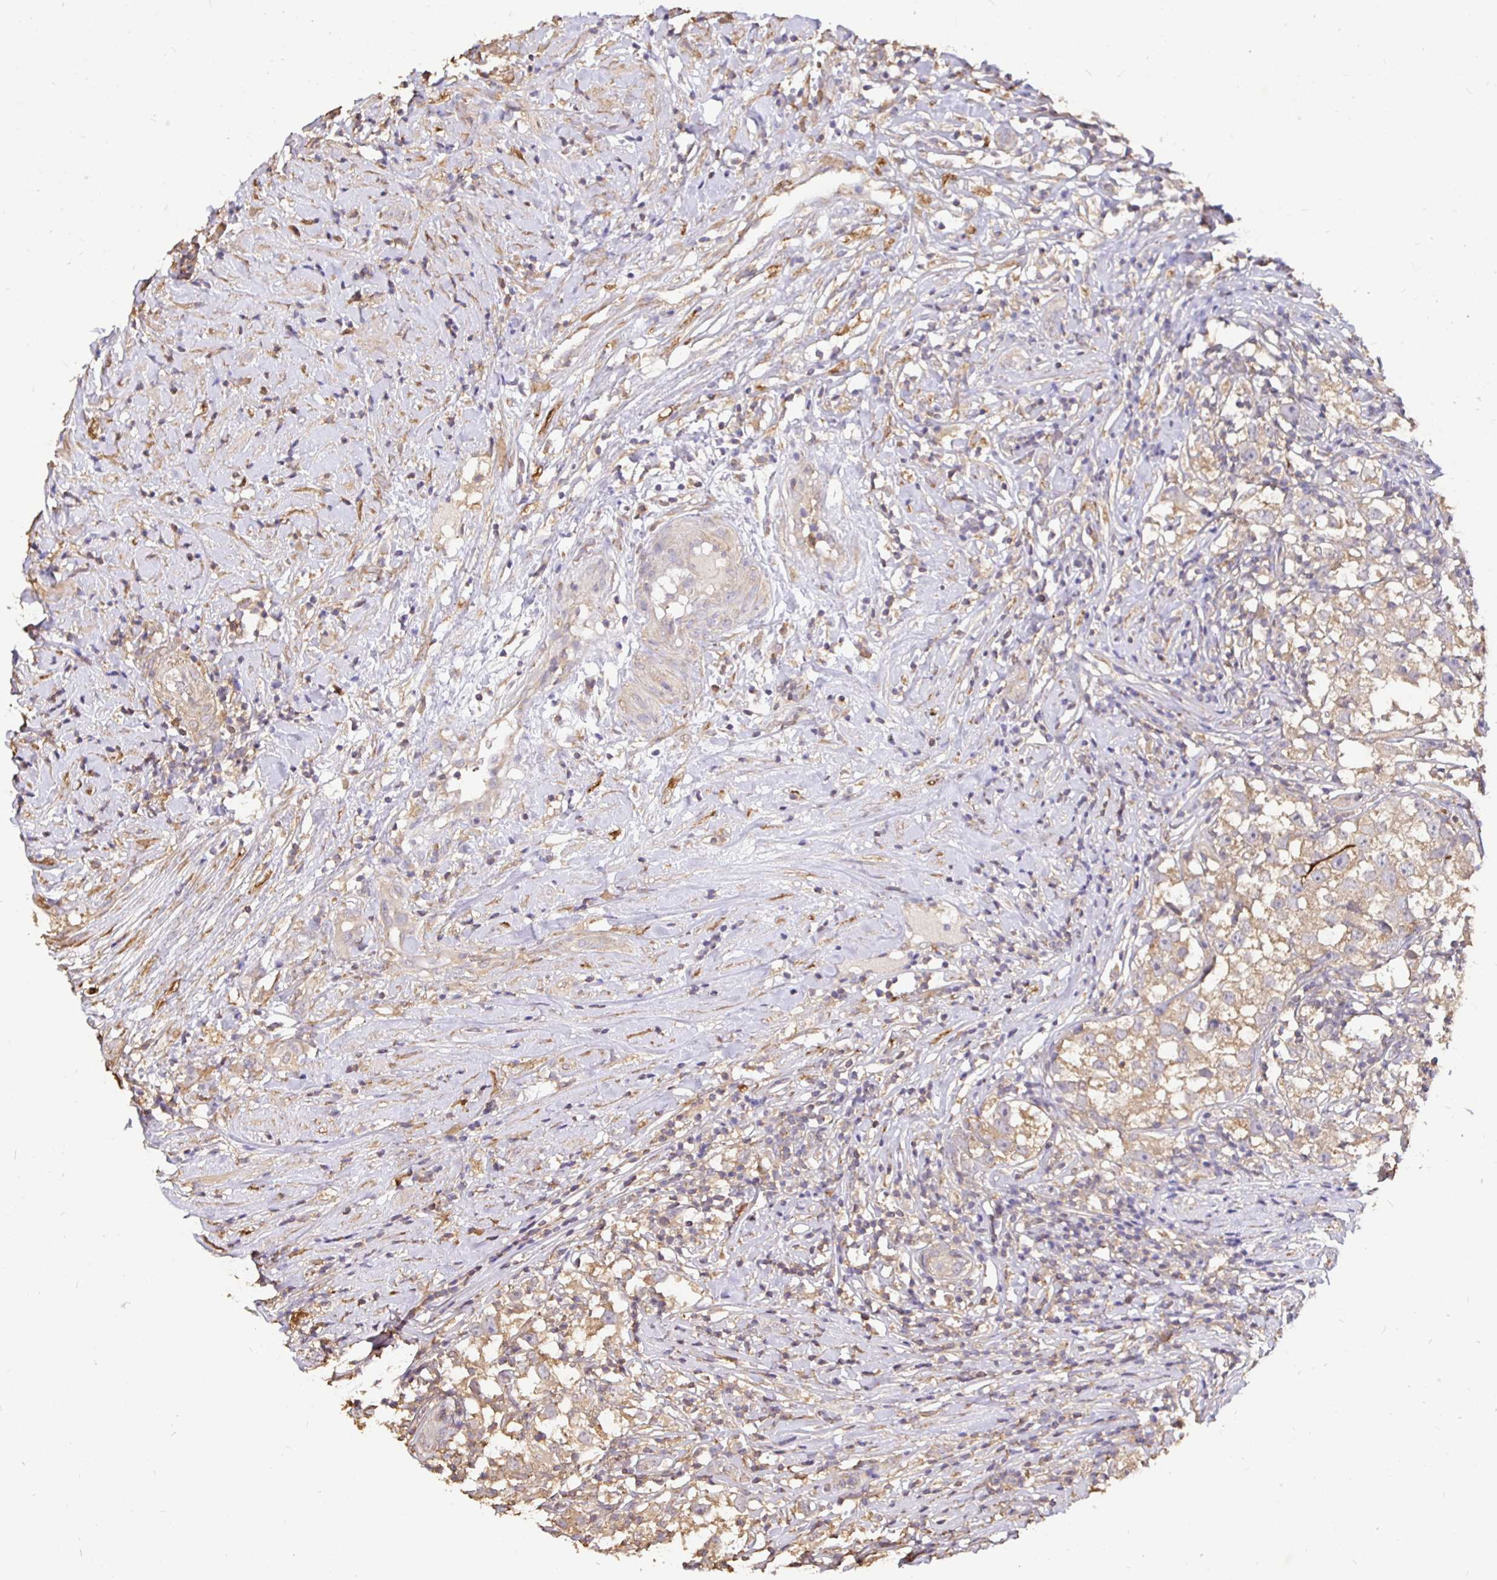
{"staining": {"intensity": "weak", "quantity": ">75%", "location": "cytoplasmic/membranous"}, "tissue": "testis cancer", "cell_type": "Tumor cells", "image_type": "cancer", "snomed": [{"axis": "morphology", "description": "Seminoma, NOS"}, {"axis": "topography", "description": "Testis"}], "caption": "Weak cytoplasmic/membranous staining for a protein is identified in about >75% of tumor cells of testis seminoma using immunohistochemistry (IHC).", "gene": "MAPK8IP3", "patient": {"sex": "male", "age": 46}}